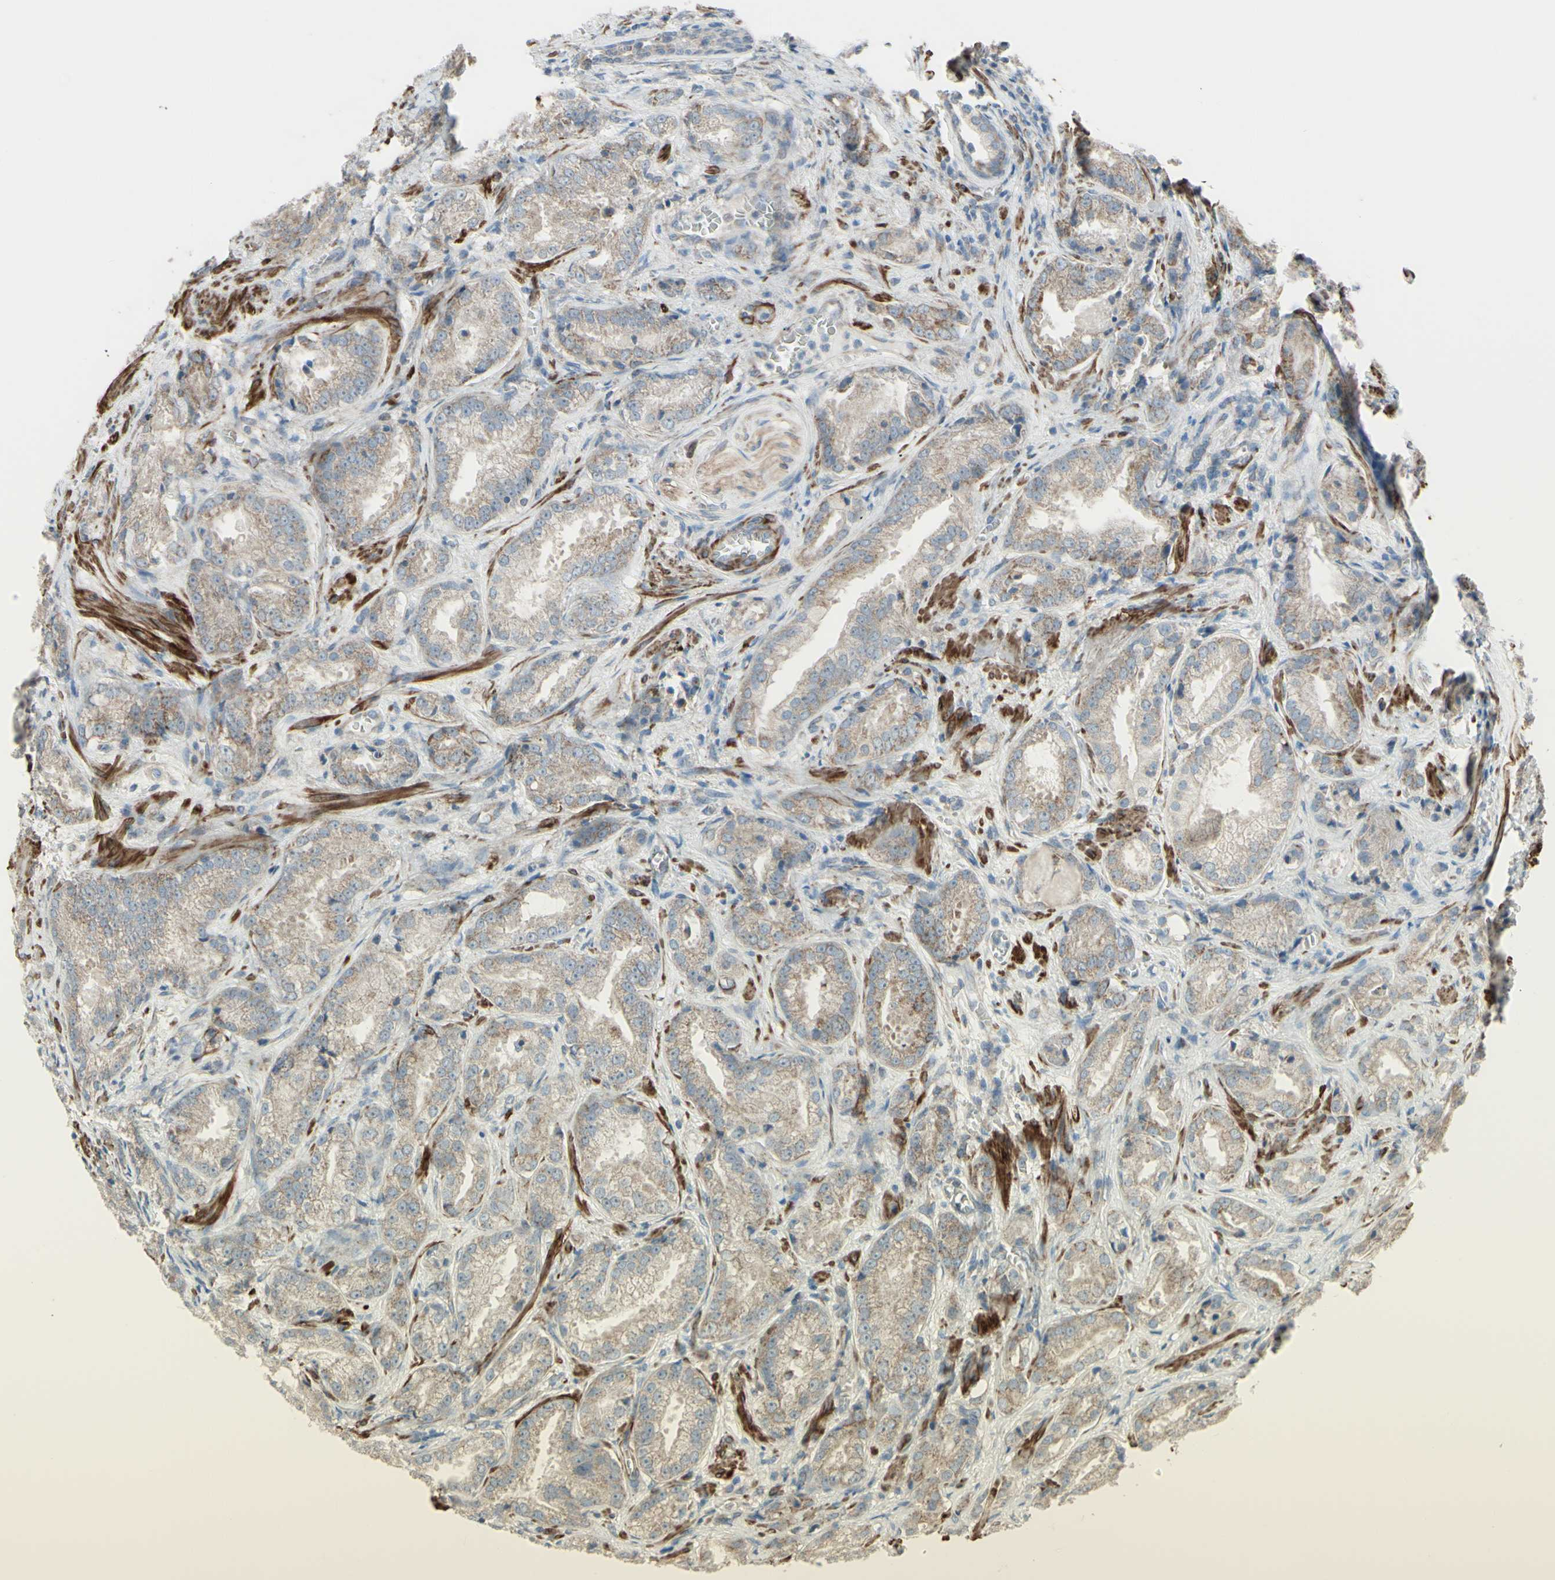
{"staining": {"intensity": "weak", "quantity": "25%-75%", "location": "cytoplasmic/membranous"}, "tissue": "prostate cancer", "cell_type": "Tumor cells", "image_type": "cancer", "snomed": [{"axis": "morphology", "description": "Adenocarcinoma, High grade"}, {"axis": "topography", "description": "Prostate"}], "caption": "Prostate cancer (high-grade adenocarcinoma) stained for a protein (brown) shows weak cytoplasmic/membranous positive staining in approximately 25%-75% of tumor cells.", "gene": "FAM171B", "patient": {"sex": "male", "age": 64}}